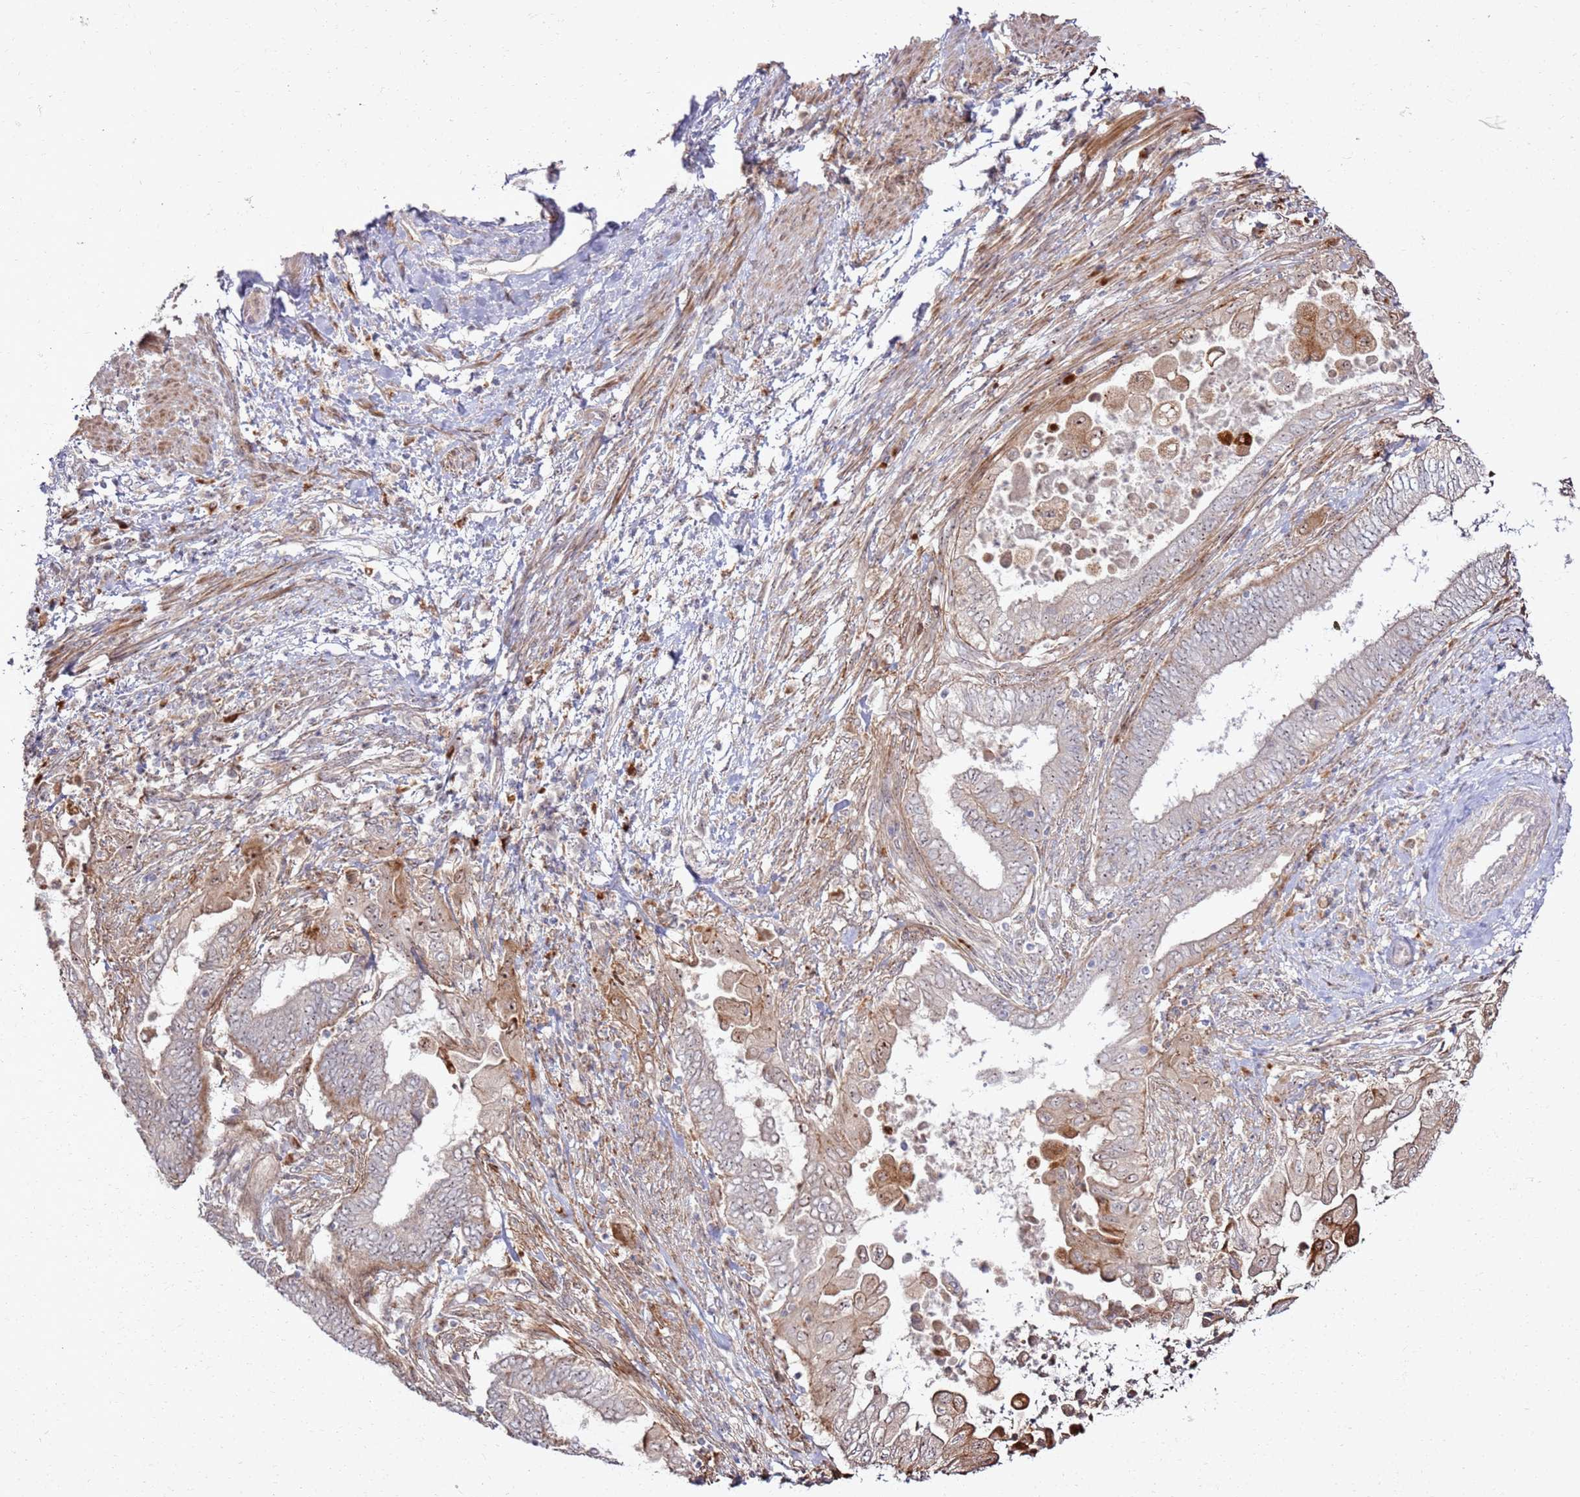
{"staining": {"intensity": "moderate", "quantity": "<25%", "location": "cytoplasmic/membranous,nuclear"}, "tissue": "endometrial cancer", "cell_type": "Tumor cells", "image_type": "cancer", "snomed": [{"axis": "morphology", "description": "Adenocarcinoma, NOS"}, {"axis": "topography", "description": "Uterus"}, {"axis": "topography", "description": "Endometrium"}], "caption": "Immunohistochemistry (IHC) histopathology image of endometrial cancer stained for a protein (brown), which exhibits low levels of moderate cytoplasmic/membranous and nuclear expression in approximately <25% of tumor cells.", "gene": "CNPY1", "patient": {"sex": "female", "age": 70}}